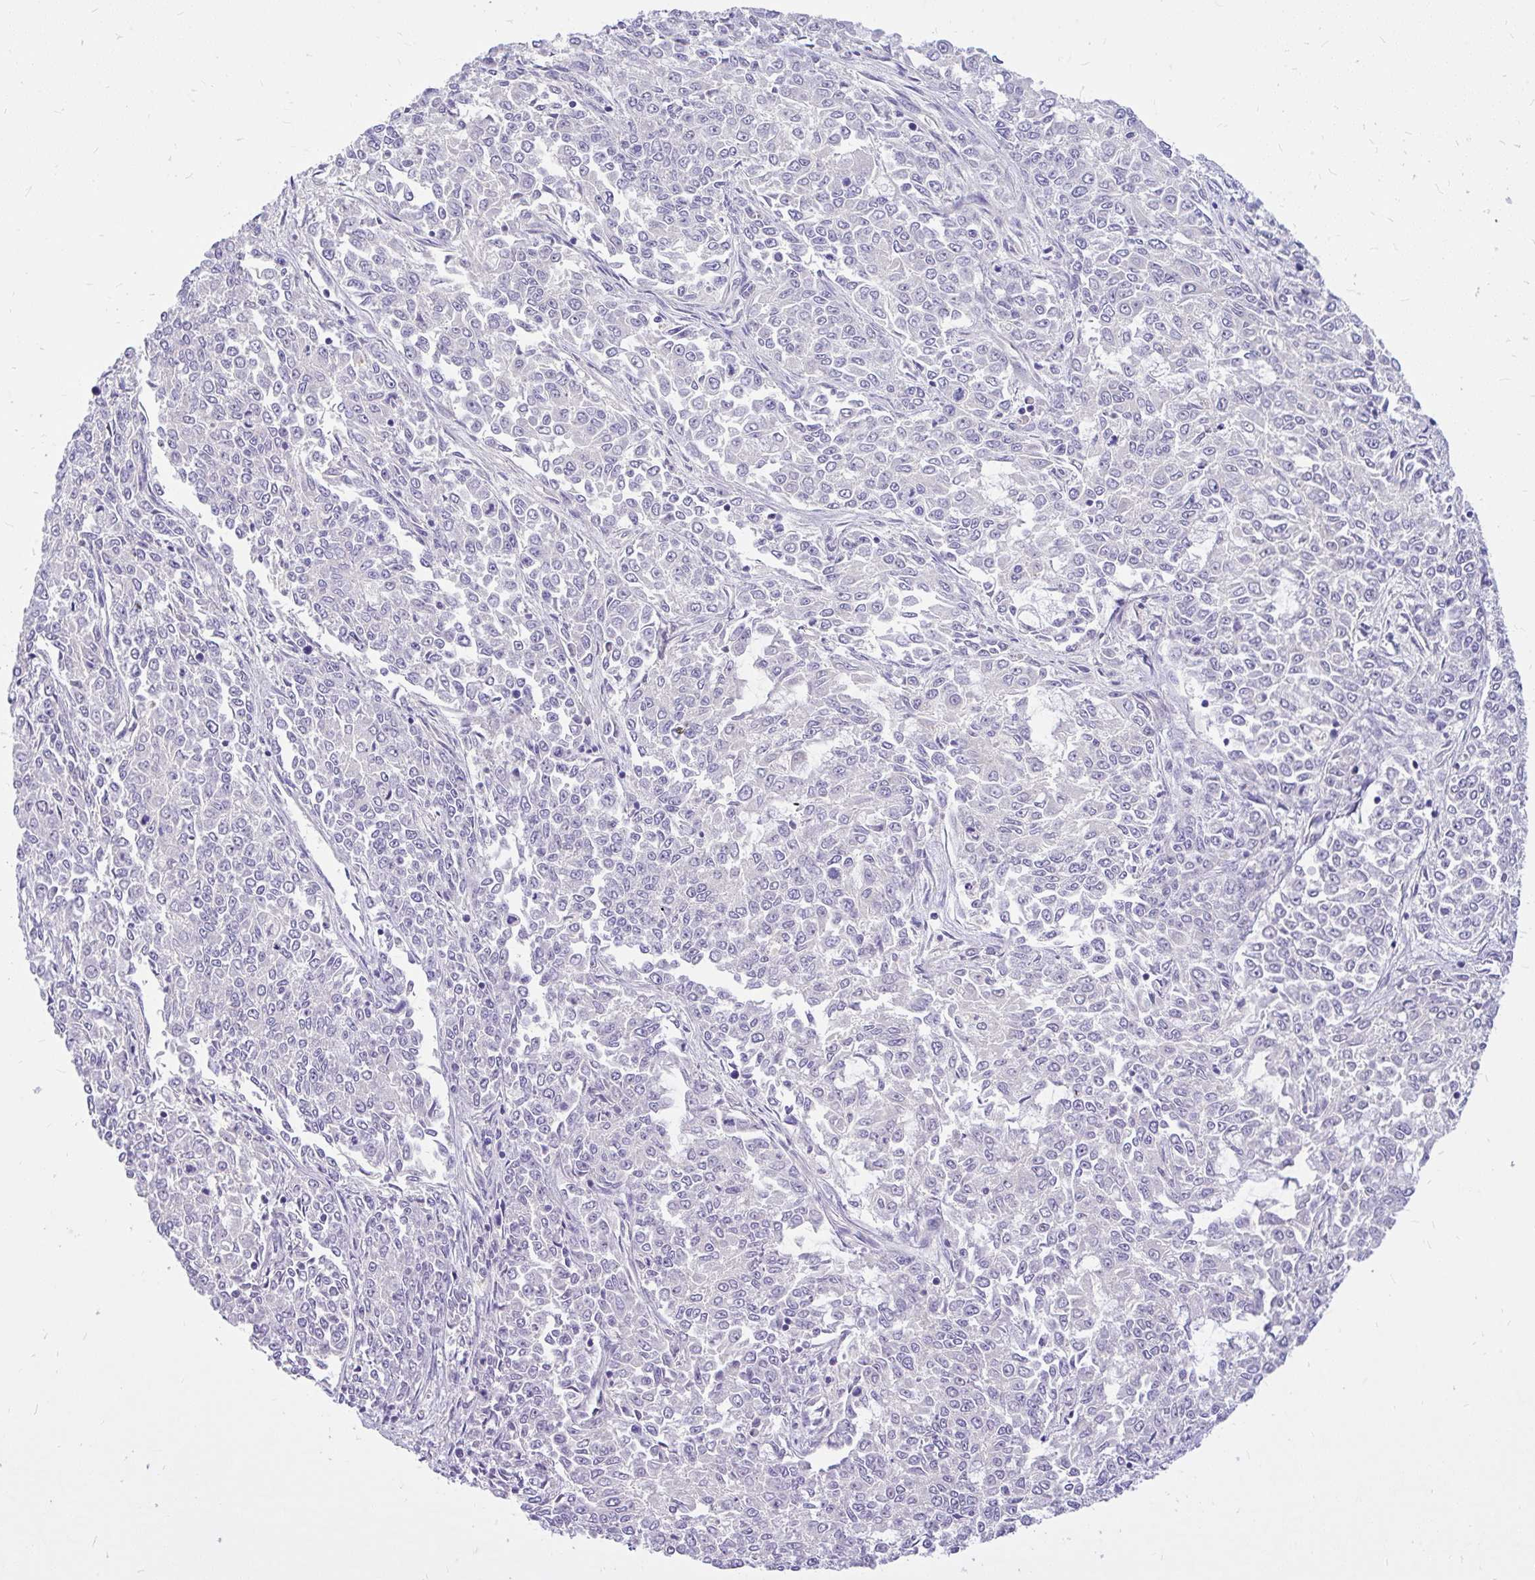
{"staining": {"intensity": "negative", "quantity": "none", "location": "none"}, "tissue": "endometrial cancer", "cell_type": "Tumor cells", "image_type": "cancer", "snomed": [{"axis": "morphology", "description": "Adenocarcinoma, NOS"}, {"axis": "topography", "description": "Endometrium"}], "caption": "Immunohistochemistry (IHC) image of neoplastic tissue: human endometrial cancer (adenocarcinoma) stained with DAB (3,3'-diaminobenzidine) reveals no significant protein positivity in tumor cells.", "gene": "MAP1LC3A", "patient": {"sex": "female", "age": 50}}